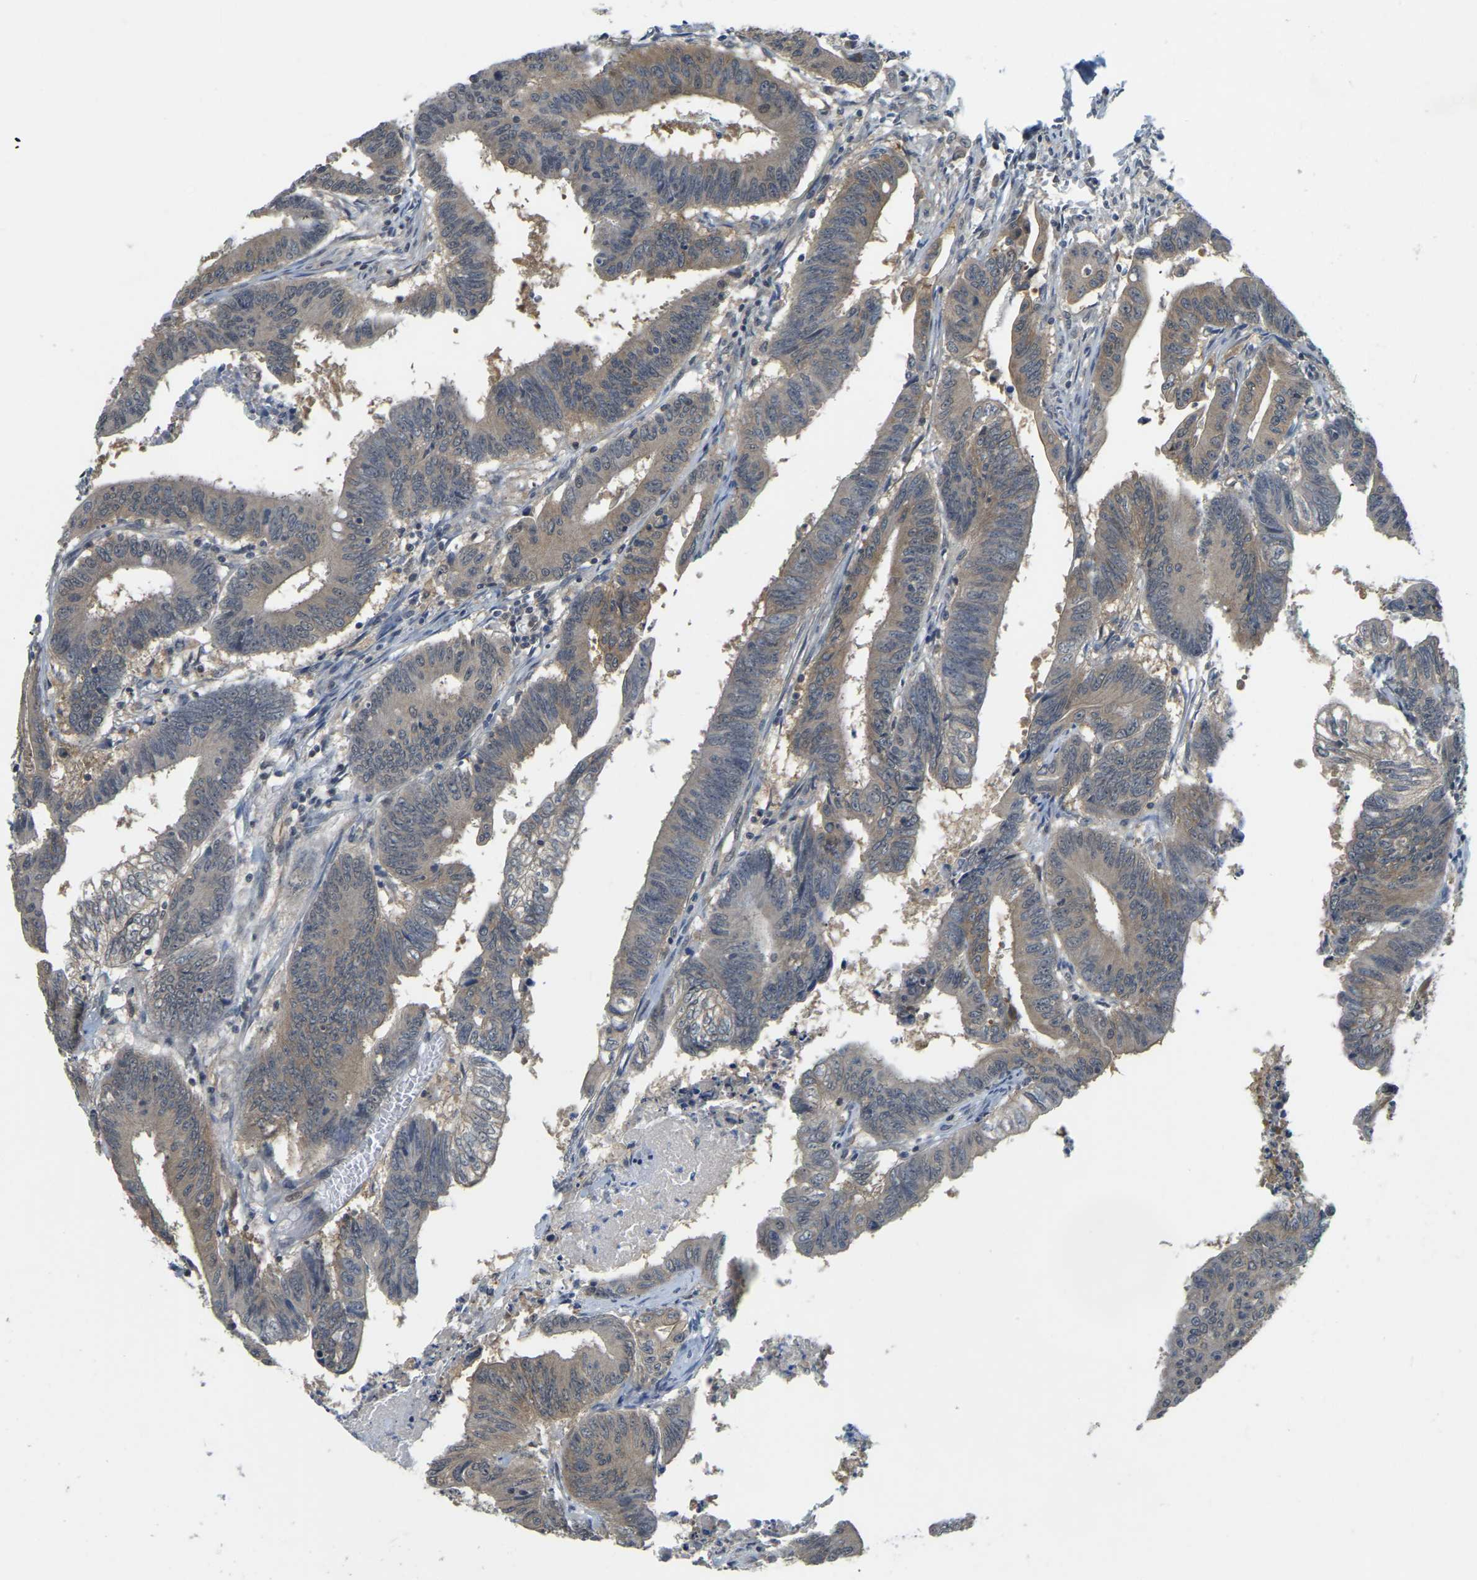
{"staining": {"intensity": "weak", "quantity": "<25%", "location": "cytoplasmic/membranous"}, "tissue": "colorectal cancer", "cell_type": "Tumor cells", "image_type": "cancer", "snomed": [{"axis": "morphology", "description": "Adenocarcinoma, NOS"}, {"axis": "topography", "description": "Colon"}], "caption": "The immunohistochemistry histopathology image has no significant positivity in tumor cells of colorectal adenocarcinoma tissue.", "gene": "AHNAK", "patient": {"sex": "male", "age": 45}}